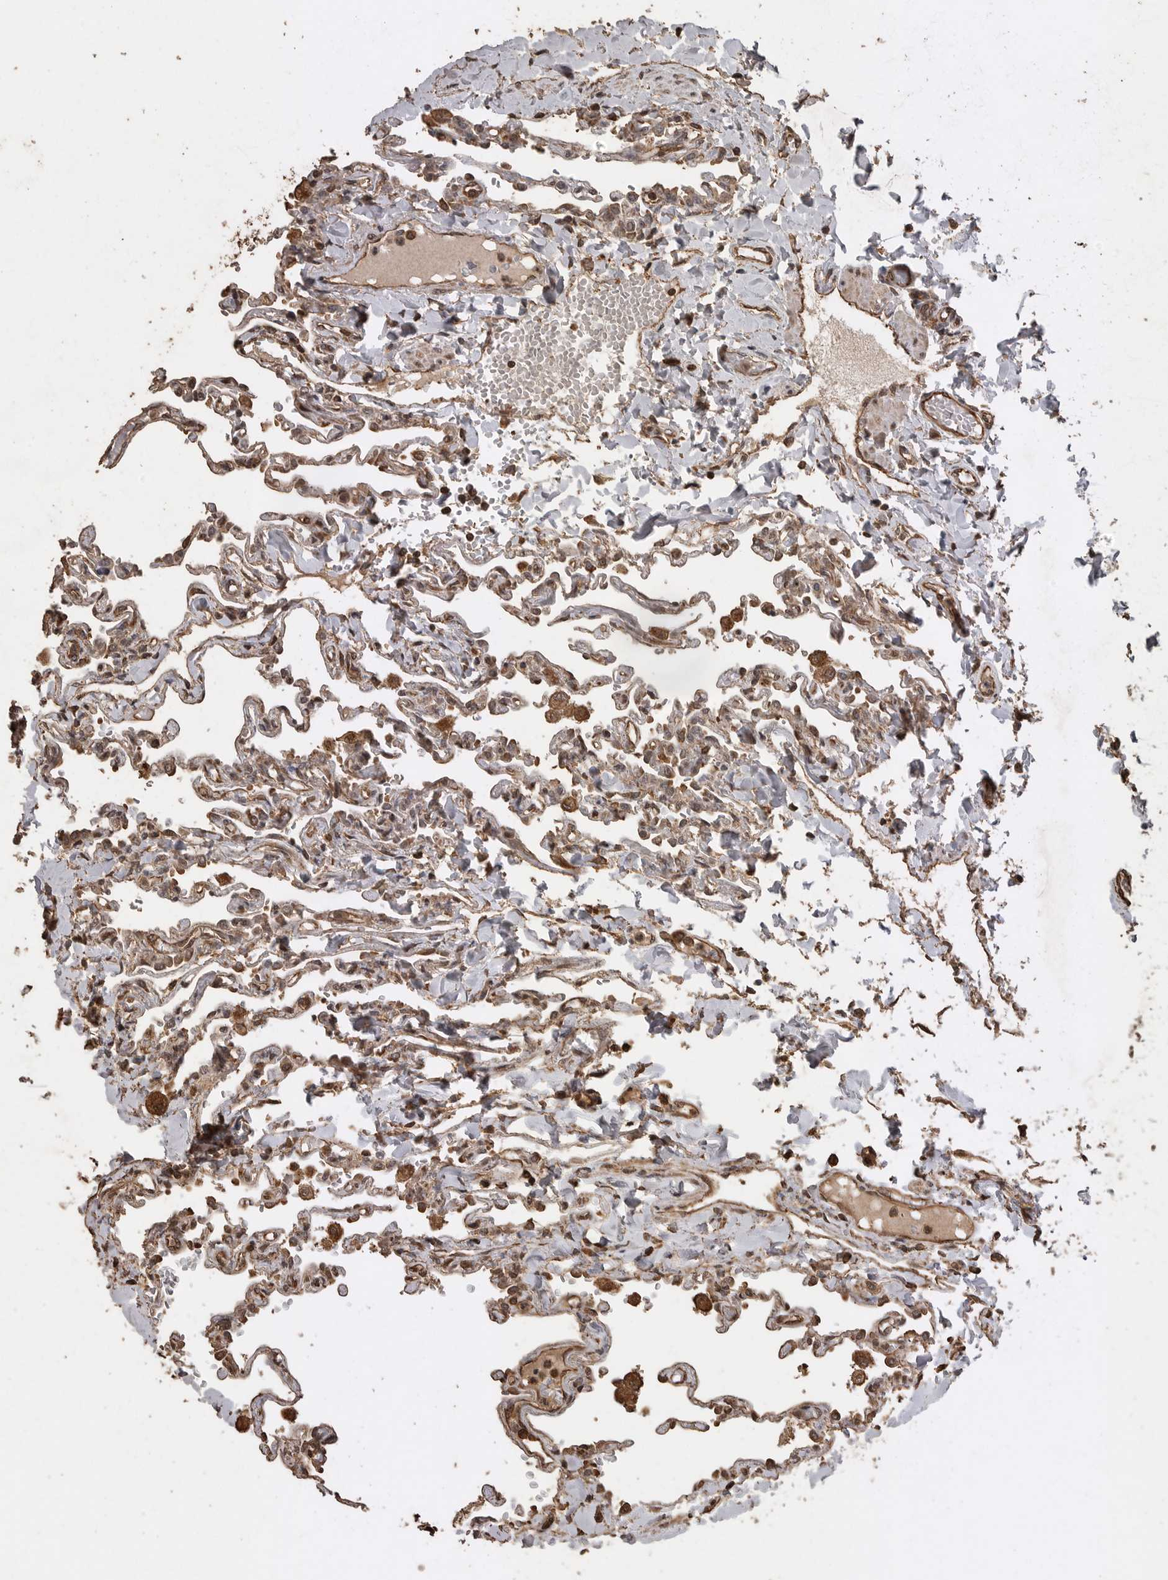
{"staining": {"intensity": "moderate", "quantity": ">75%", "location": "cytoplasmic/membranous"}, "tissue": "lung", "cell_type": "Alveolar cells", "image_type": "normal", "snomed": [{"axis": "morphology", "description": "Normal tissue, NOS"}, {"axis": "topography", "description": "Lung"}], "caption": "IHC photomicrograph of unremarkable human lung stained for a protein (brown), which reveals medium levels of moderate cytoplasmic/membranous staining in about >75% of alveolar cells.", "gene": "PINK1", "patient": {"sex": "male", "age": 21}}